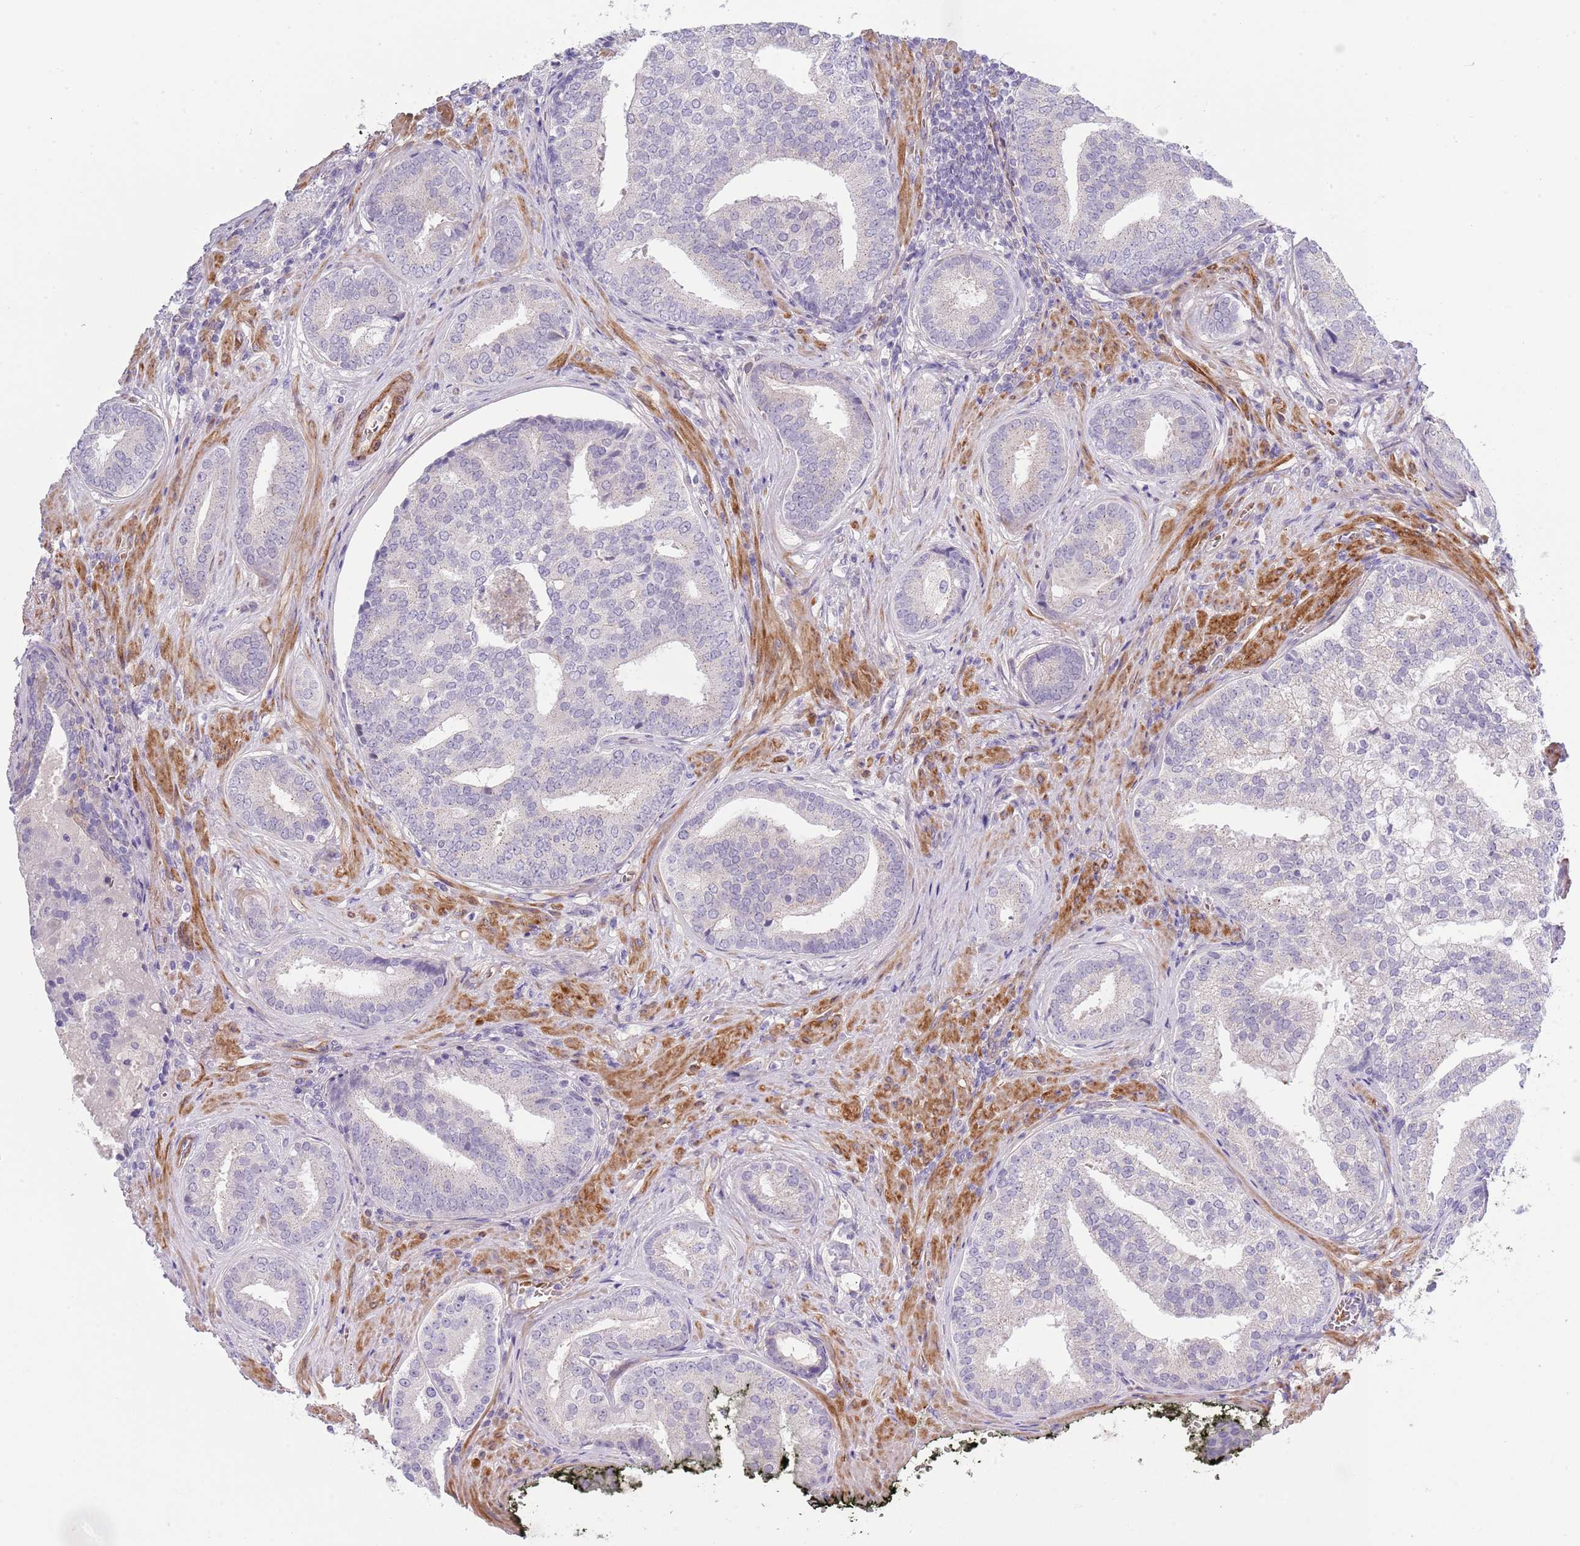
{"staining": {"intensity": "negative", "quantity": "none", "location": "none"}, "tissue": "prostate cancer", "cell_type": "Tumor cells", "image_type": "cancer", "snomed": [{"axis": "morphology", "description": "Adenocarcinoma, High grade"}, {"axis": "topography", "description": "Prostate"}], "caption": "This is an immunohistochemistry micrograph of prostate adenocarcinoma (high-grade). There is no positivity in tumor cells.", "gene": "TINAGL1", "patient": {"sex": "male", "age": 55}}